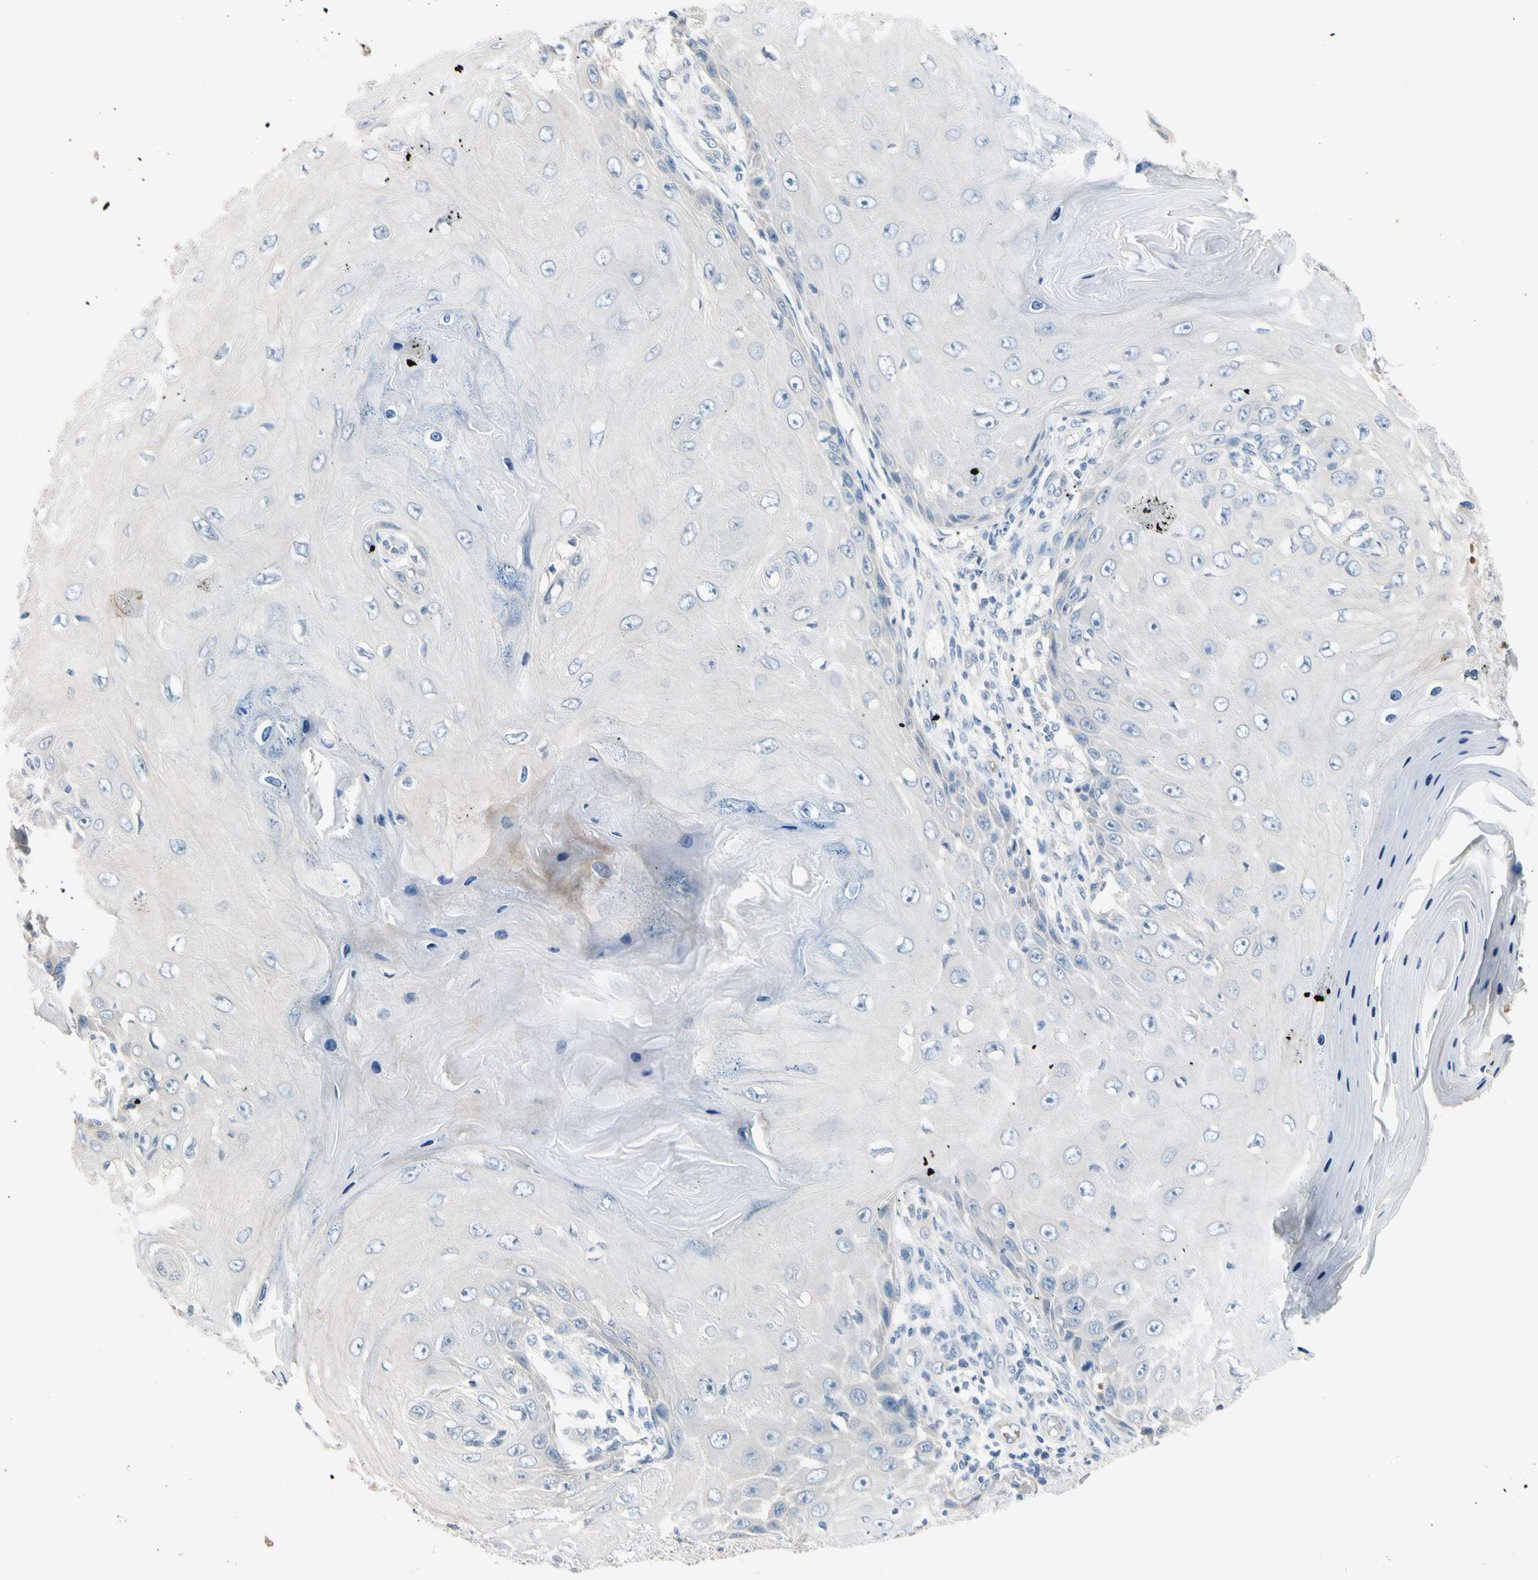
{"staining": {"intensity": "negative", "quantity": "none", "location": "none"}, "tissue": "skin cancer", "cell_type": "Tumor cells", "image_type": "cancer", "snomed": [{"axis": "morphology", "description": "Squamous cell carcinoma, NOS"}, {"axis": "topography", "description": "Skin"}], "caption": "Immunohistochemistry (IHC) of human squamous cell carcinoma (skin) displays no staining in tumor cells.", "gene": "CNDP1", "patient": {"sex": "female", "age": 73}}